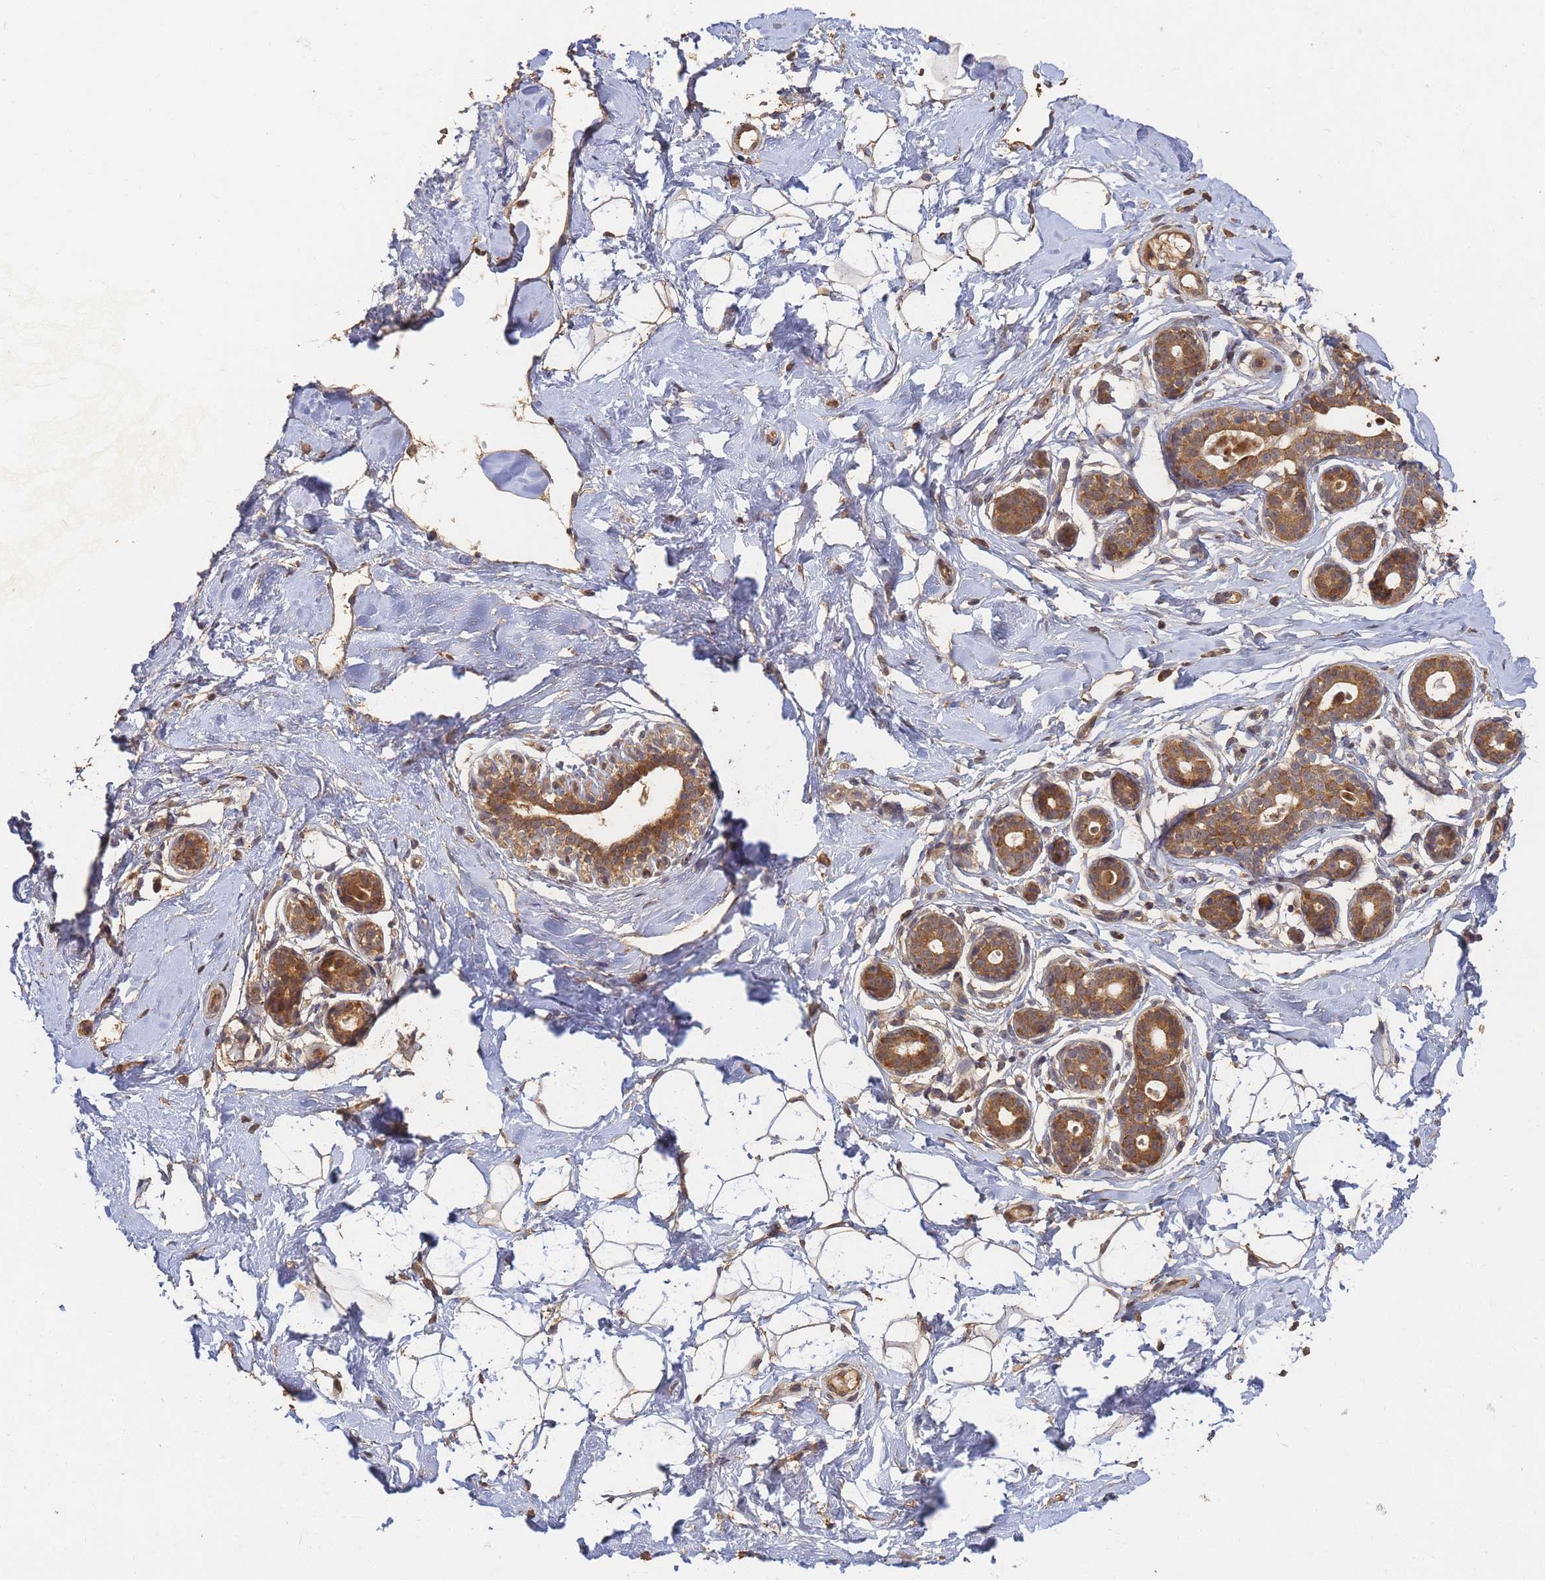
{"staining": {"intensity": "moderate", "quantity": "25%-75%", "location": "cytoplasmic/membranous"}, "tissue": "breast", "cell_type": "Adipocytes", "image_type": "normal", "snomed": [{"axis": "morphology", "description": "Normal tissue, NOS"}, {"axis": "morphology", "description": "Adenoma, NOS"}, {"axis": "topography", "description": "Breast"}], "caption": "Immunohistochemical staining of unremarkable breast demonstrates medium levels of moderate cytoplasmic/membranous positivity in about 25%-75% of adipocytes. Nuclei are stained in blue.", "gene": "ALKBH1", "patient": {"sex": "female", "age": 23}}